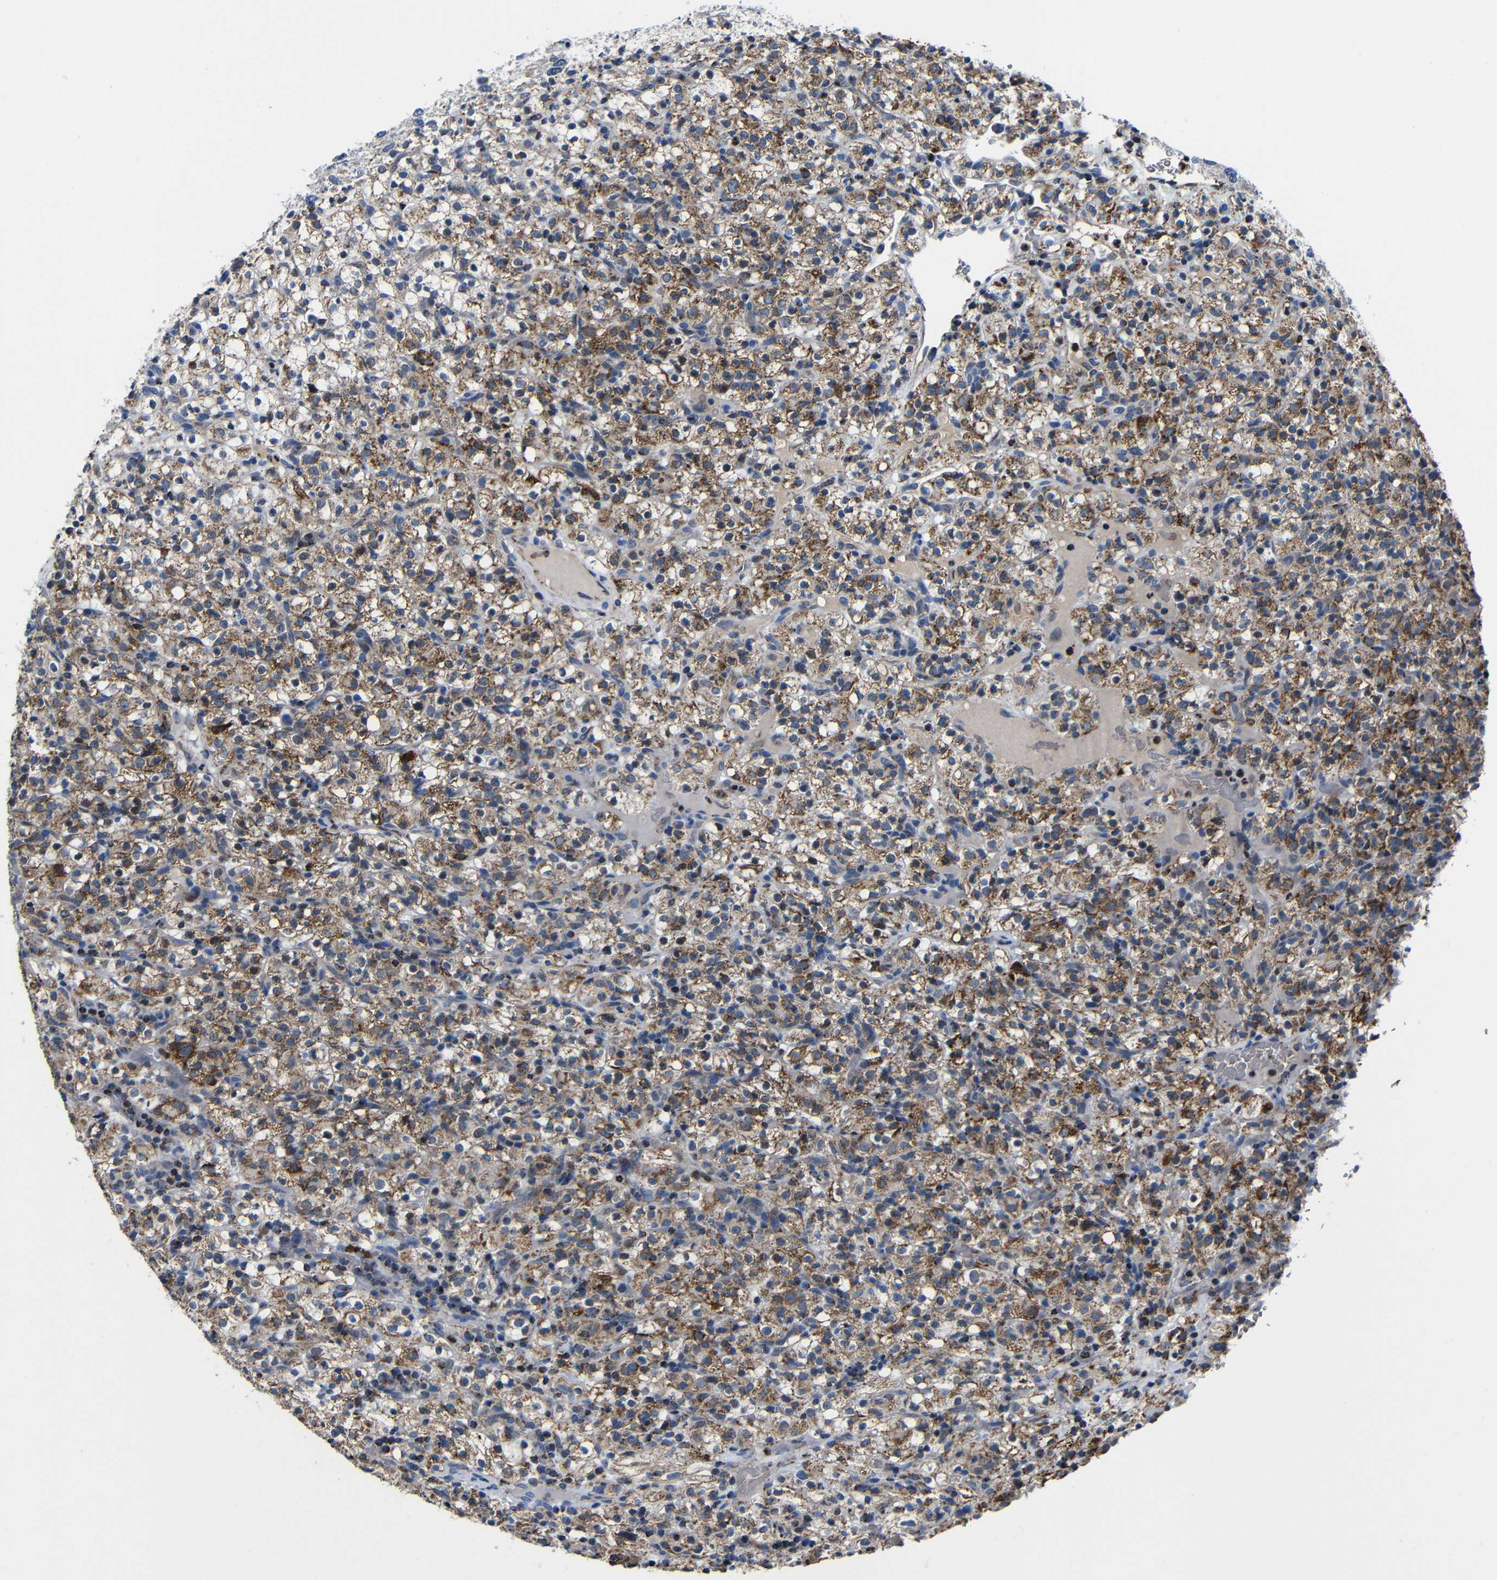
{"staining": {"intensity": "moderate", "quantity": ">75%", "location": "cytoplasmic/membranous"}, "tissue": "renal cancer", "cell_type": "Tumor cells", "image_type": "cancer", "snomed": [{"axis": "morphology", "description": "Normal tissue, NOS"}, {"axis": "morphology", "description": "Adenocarcinoma, NOS"}, {"axis": "topography", "description": "Kidney"}], "caption": "Renal adenocarcinoma stained with DAB immunohistochemistry demonstrates medium levels of moderate cytoplasmic/membranous staining in approximately >75% of tumor cells.", "gene": "CA5B", "patient": {"sex": "female", "age": 72}}